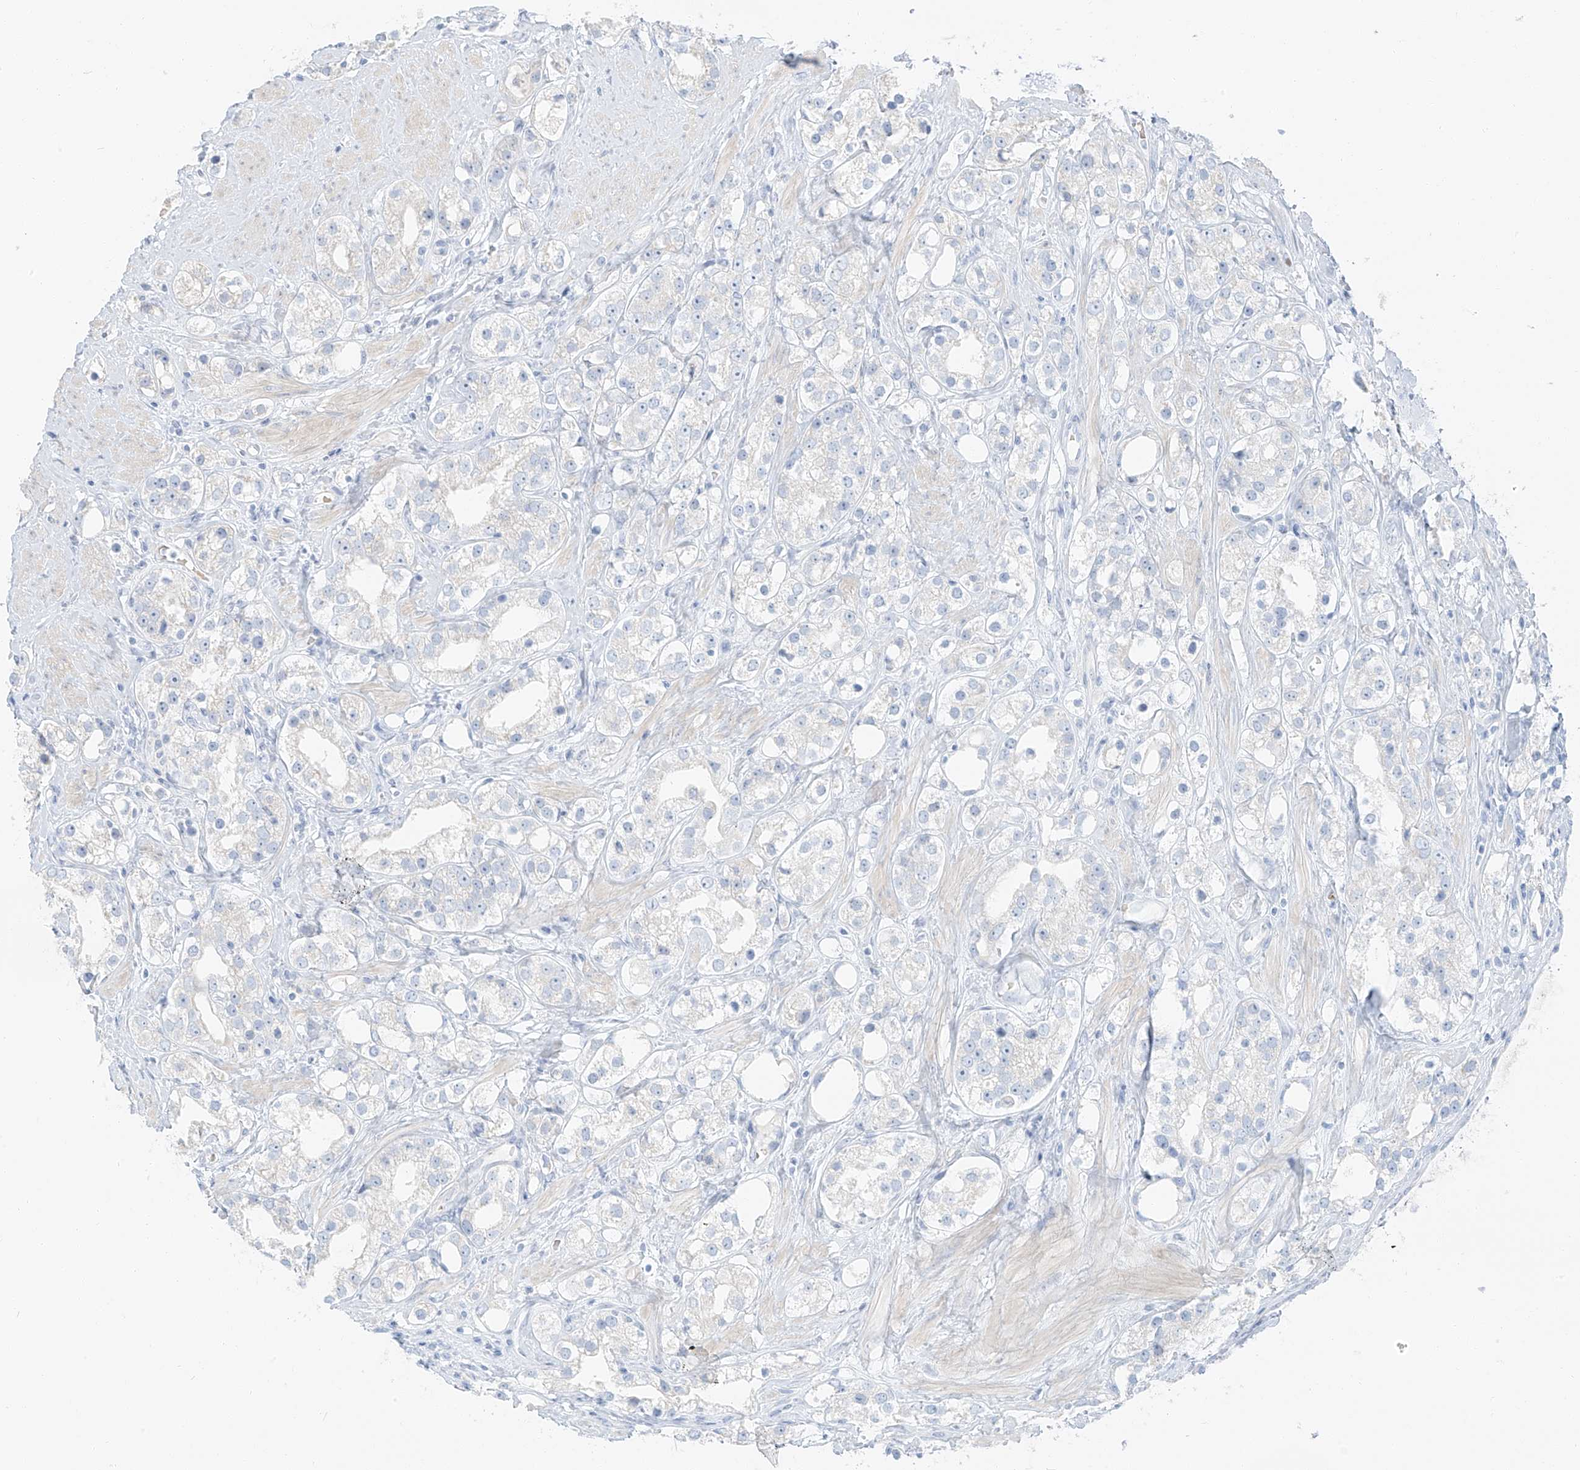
{"staining": {"intensity": "negative", "quantity": "none", "location": "none"}, "tissue": "prostate cancer", "cell_type": "Tumor cells", "image_type": "cancer", "snomed": [{"axis": "morphology", "description": "Adenocarcinoma, NOS"}, {"axis": "topography", "description": "Prostate"}], "caption": "DAB immunohistochemical staining of human prostate cancer shows no significant expression in tumor cells.", "gene": "PGC", "patient": {"sex": "male", "age": 79}}